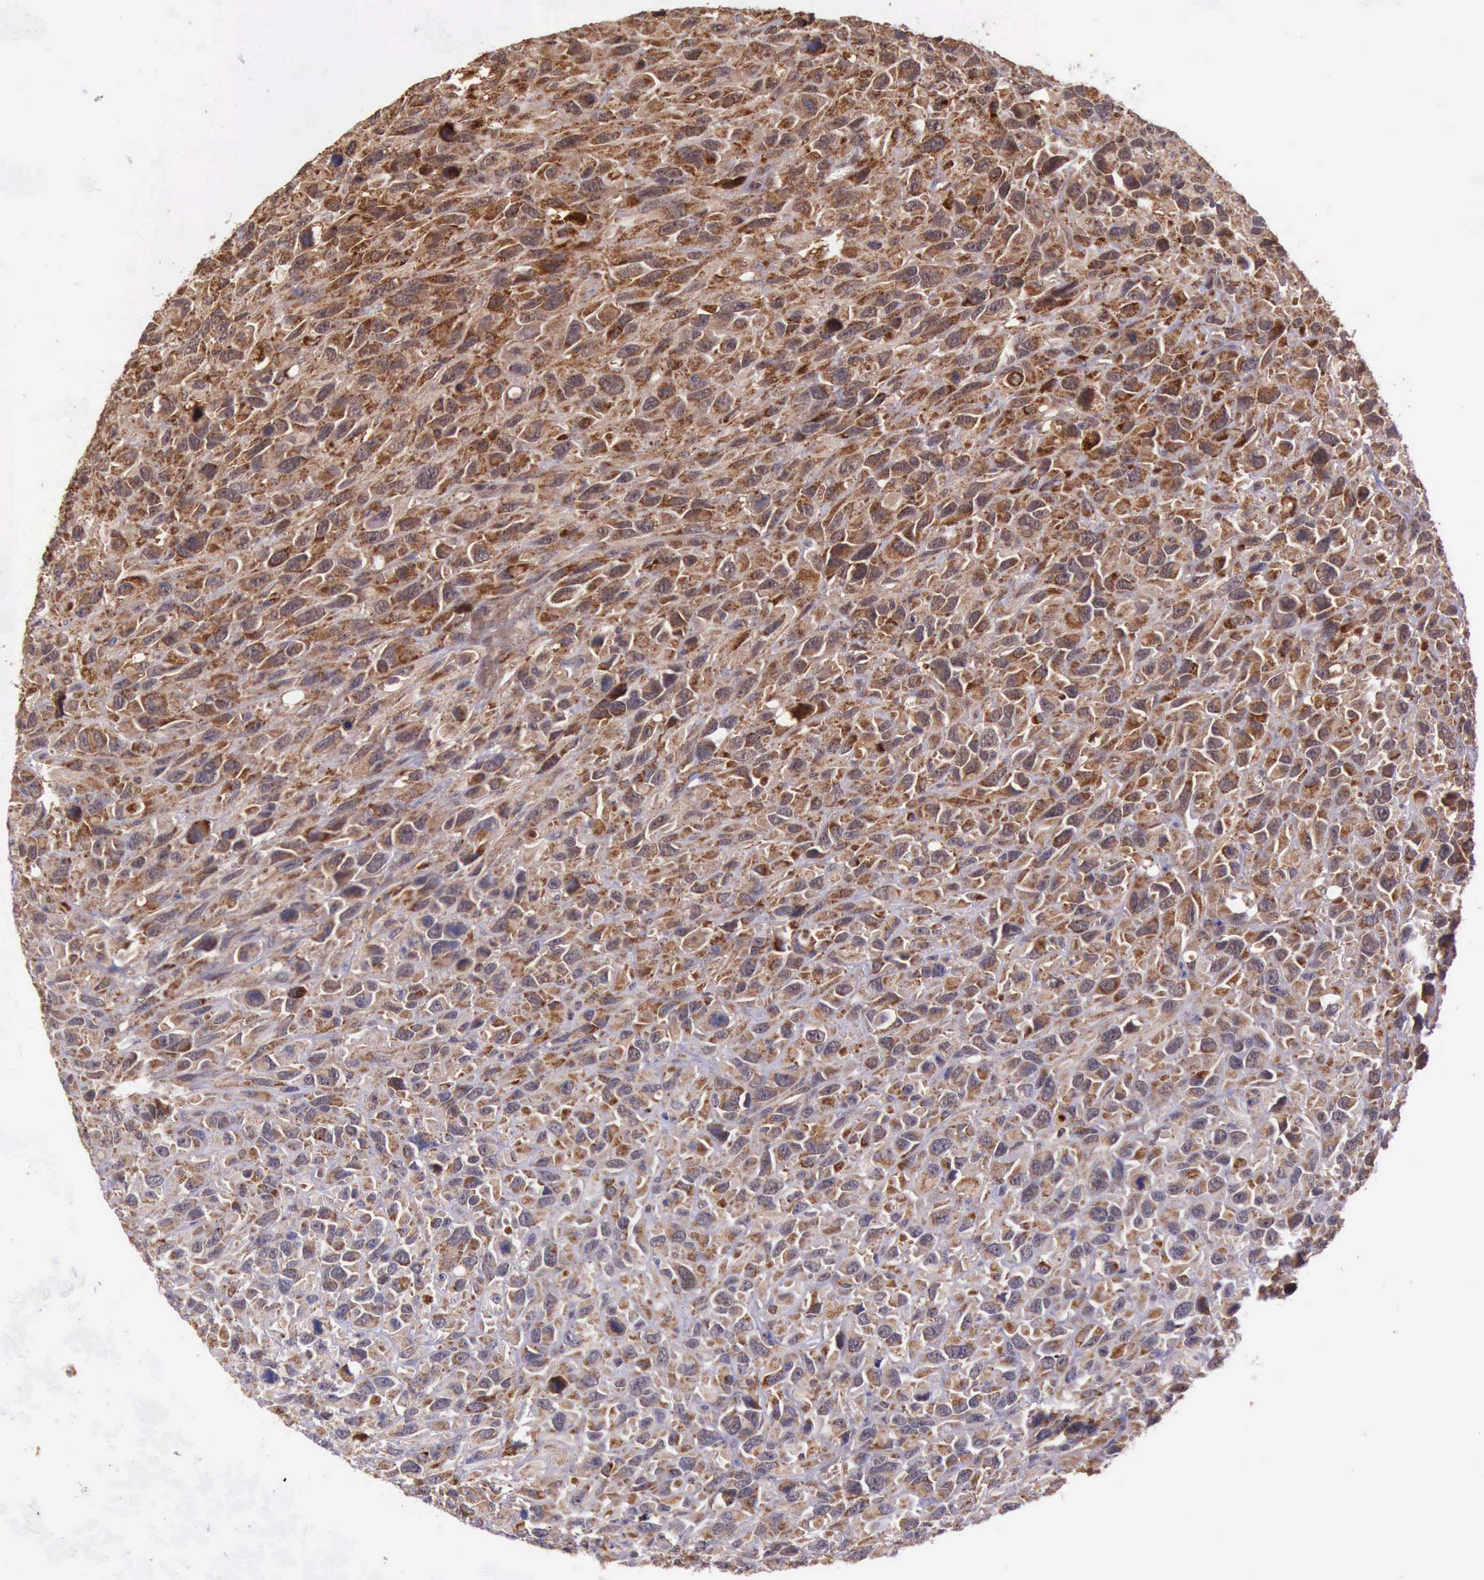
{"staining": {"intensity": "strong", "quantity": ">75%", "location": "cytoplasmic/membranous"}, "tissue": "renal cancer", "cell_type": "Tumor cells", "image_type": "cancer", "snomed": [{"axis": "morphology", "description": "Adenocarcinoma, NOS"}, {"axis": "topography", "description": "Kidney"}], "caption": "Protein staining displays strong cytoplasmic/membranous expression in approximately >75% of tumor cells in renal cancer (adenocarcinoma). (Brightfield microscopy of DAB IHC at high magnification).", "gene": "ARMCX3", "patient": {"sex": "male", "age": 79}}